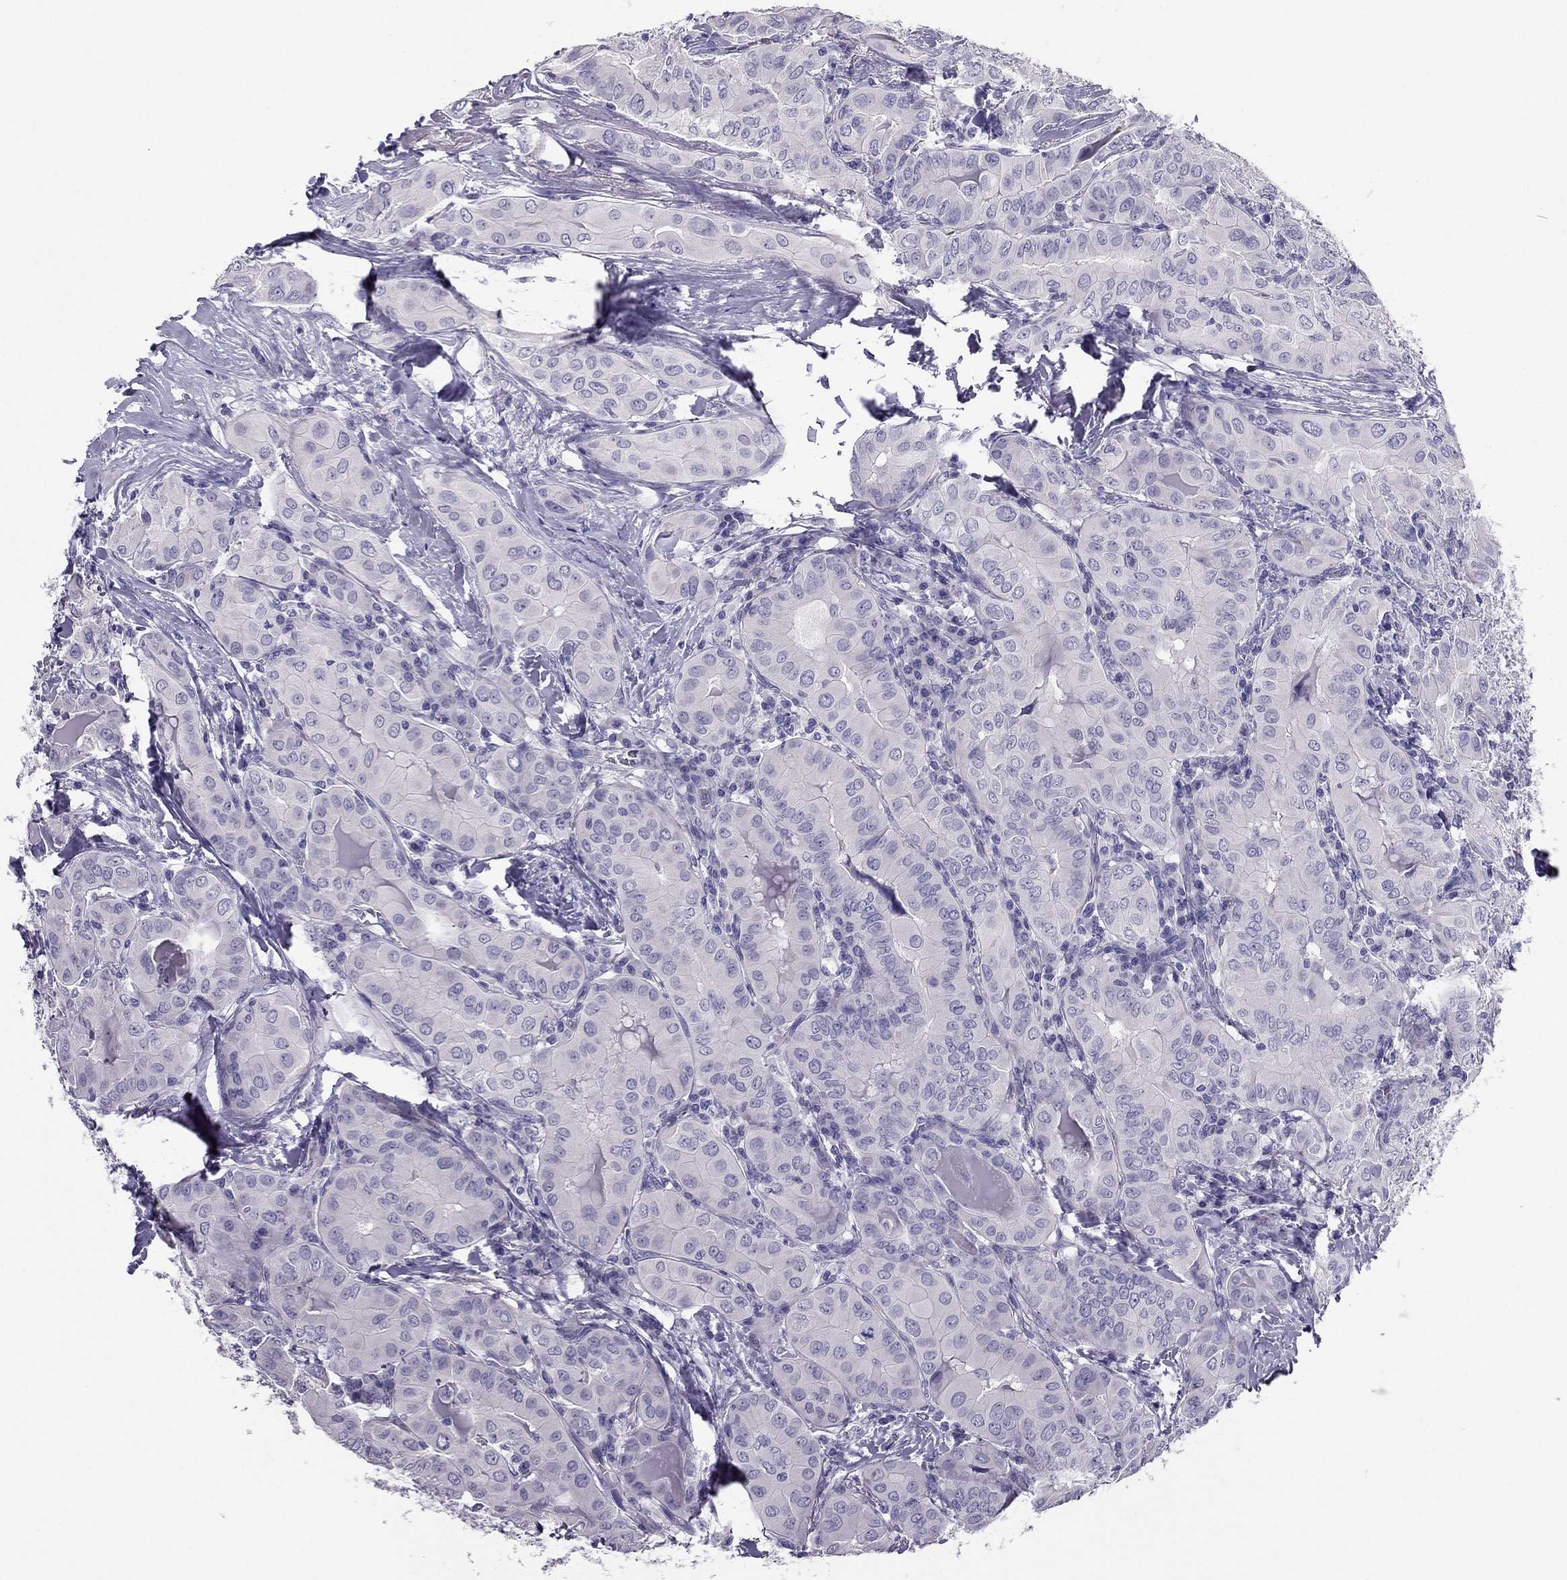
{"staining": {"intensity": "negative", "quantity": "none", "location": "none"}, "tissue": "thyroid cancer", "cell_type": "Tumor cells", "image_type": "cancer", "snomed": [{"axis": "morphology", "description": "Papillary adenocarcinoma, NOS"}, {"axis": "topography", "description": "Thyroid gland"}], "caption": "Tumor cells are negative for protein expression in human thyroid cancer.", "gene": "PDE6A", "patient": {"sex": "female", "age": 37}}